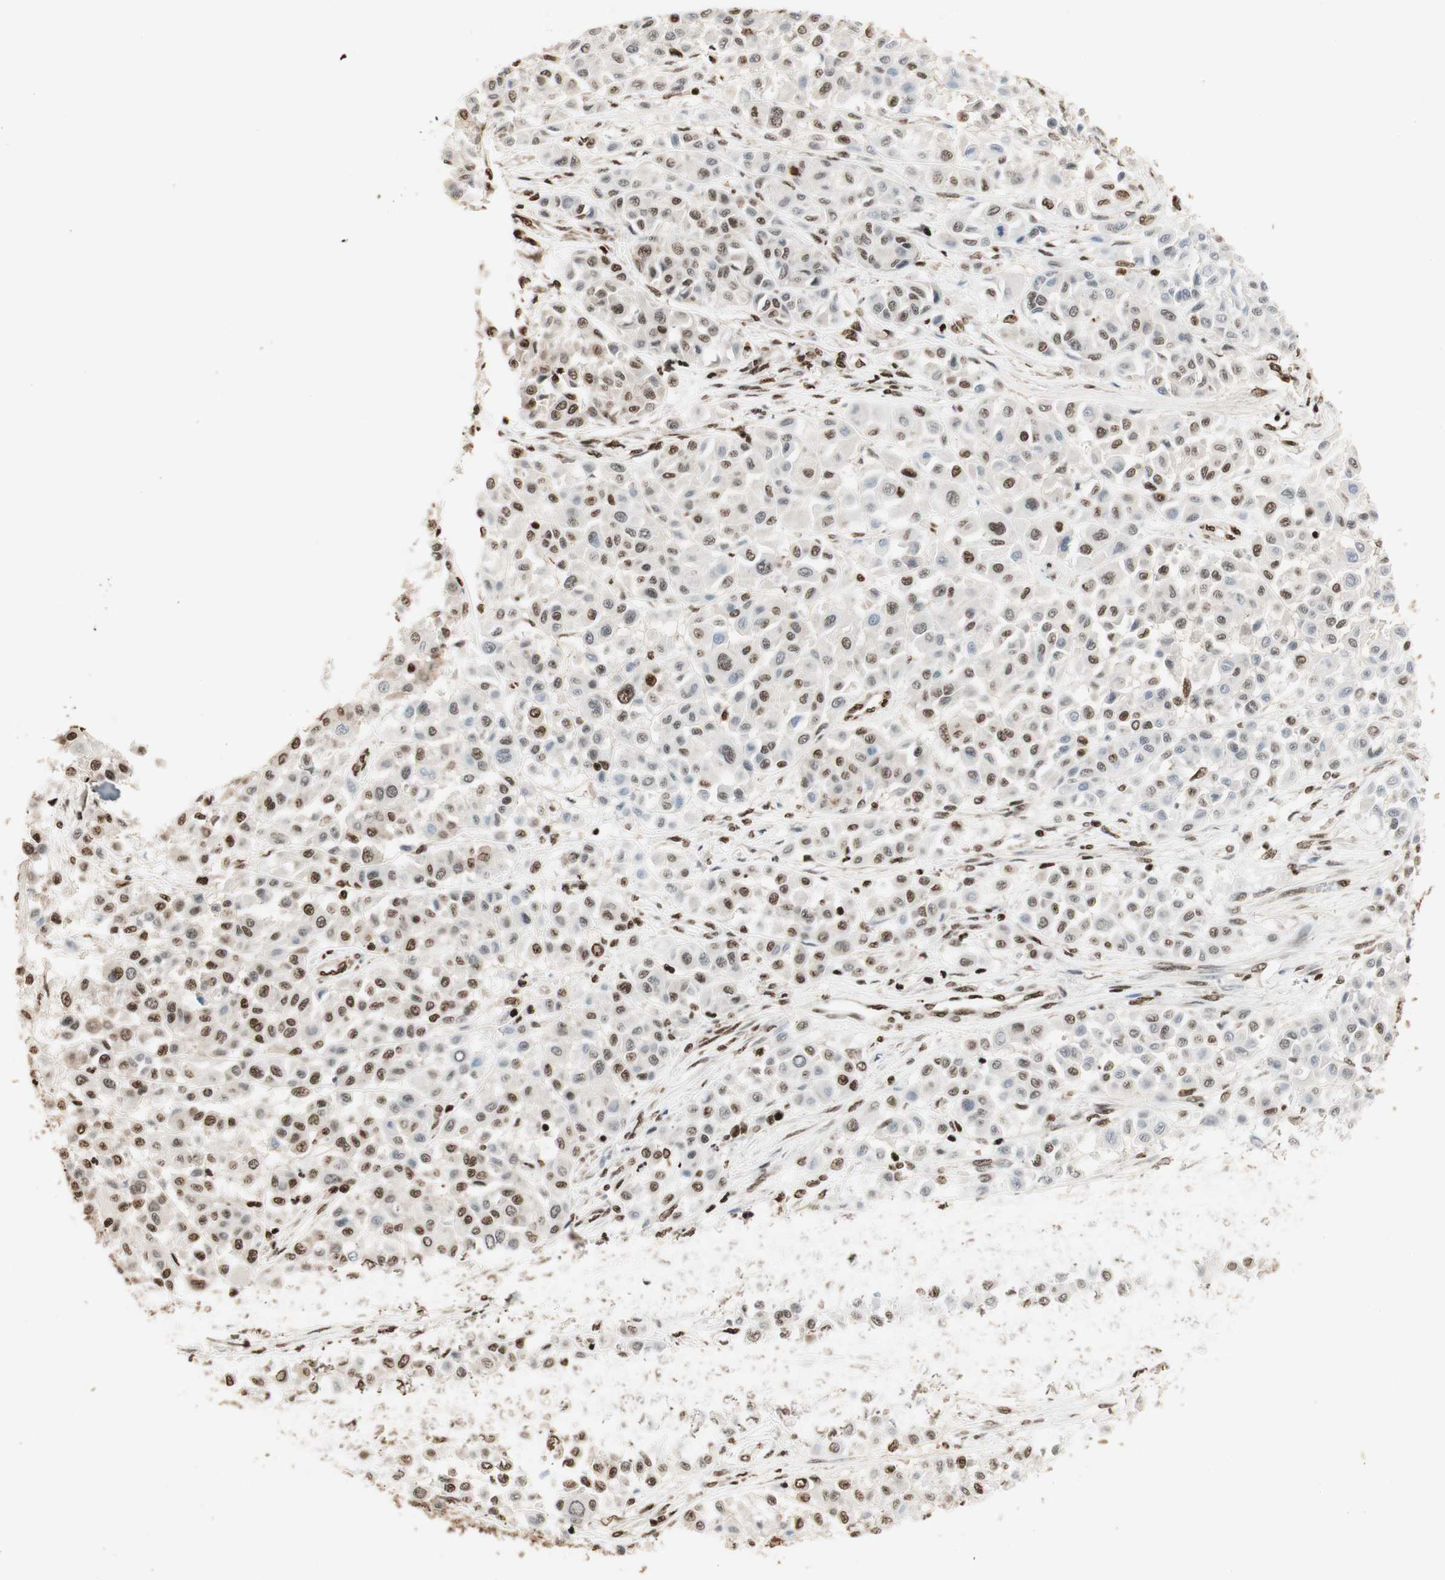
{"staining": {"intensity": "strong", "quantity": "25%-75%", "location": "nuclear"}, "tissue": "melanoma", "cell_type": "Tumor cells", "image_type": "cancer", "snomed": [{"axis": "morphology", "description": "Malignant melanoma, Metastatic site"}, {"axis": "topography", "description": "Soft tissue"}], "caption": "Malignant melanoma (metastatic site) stained for a protein (brown) shows strong nuclear positive staining in approximately 25%-75% of tumor cells.", "gene": "HNRNPA2B1", "patient": {"sex": "male", "age": 41}}